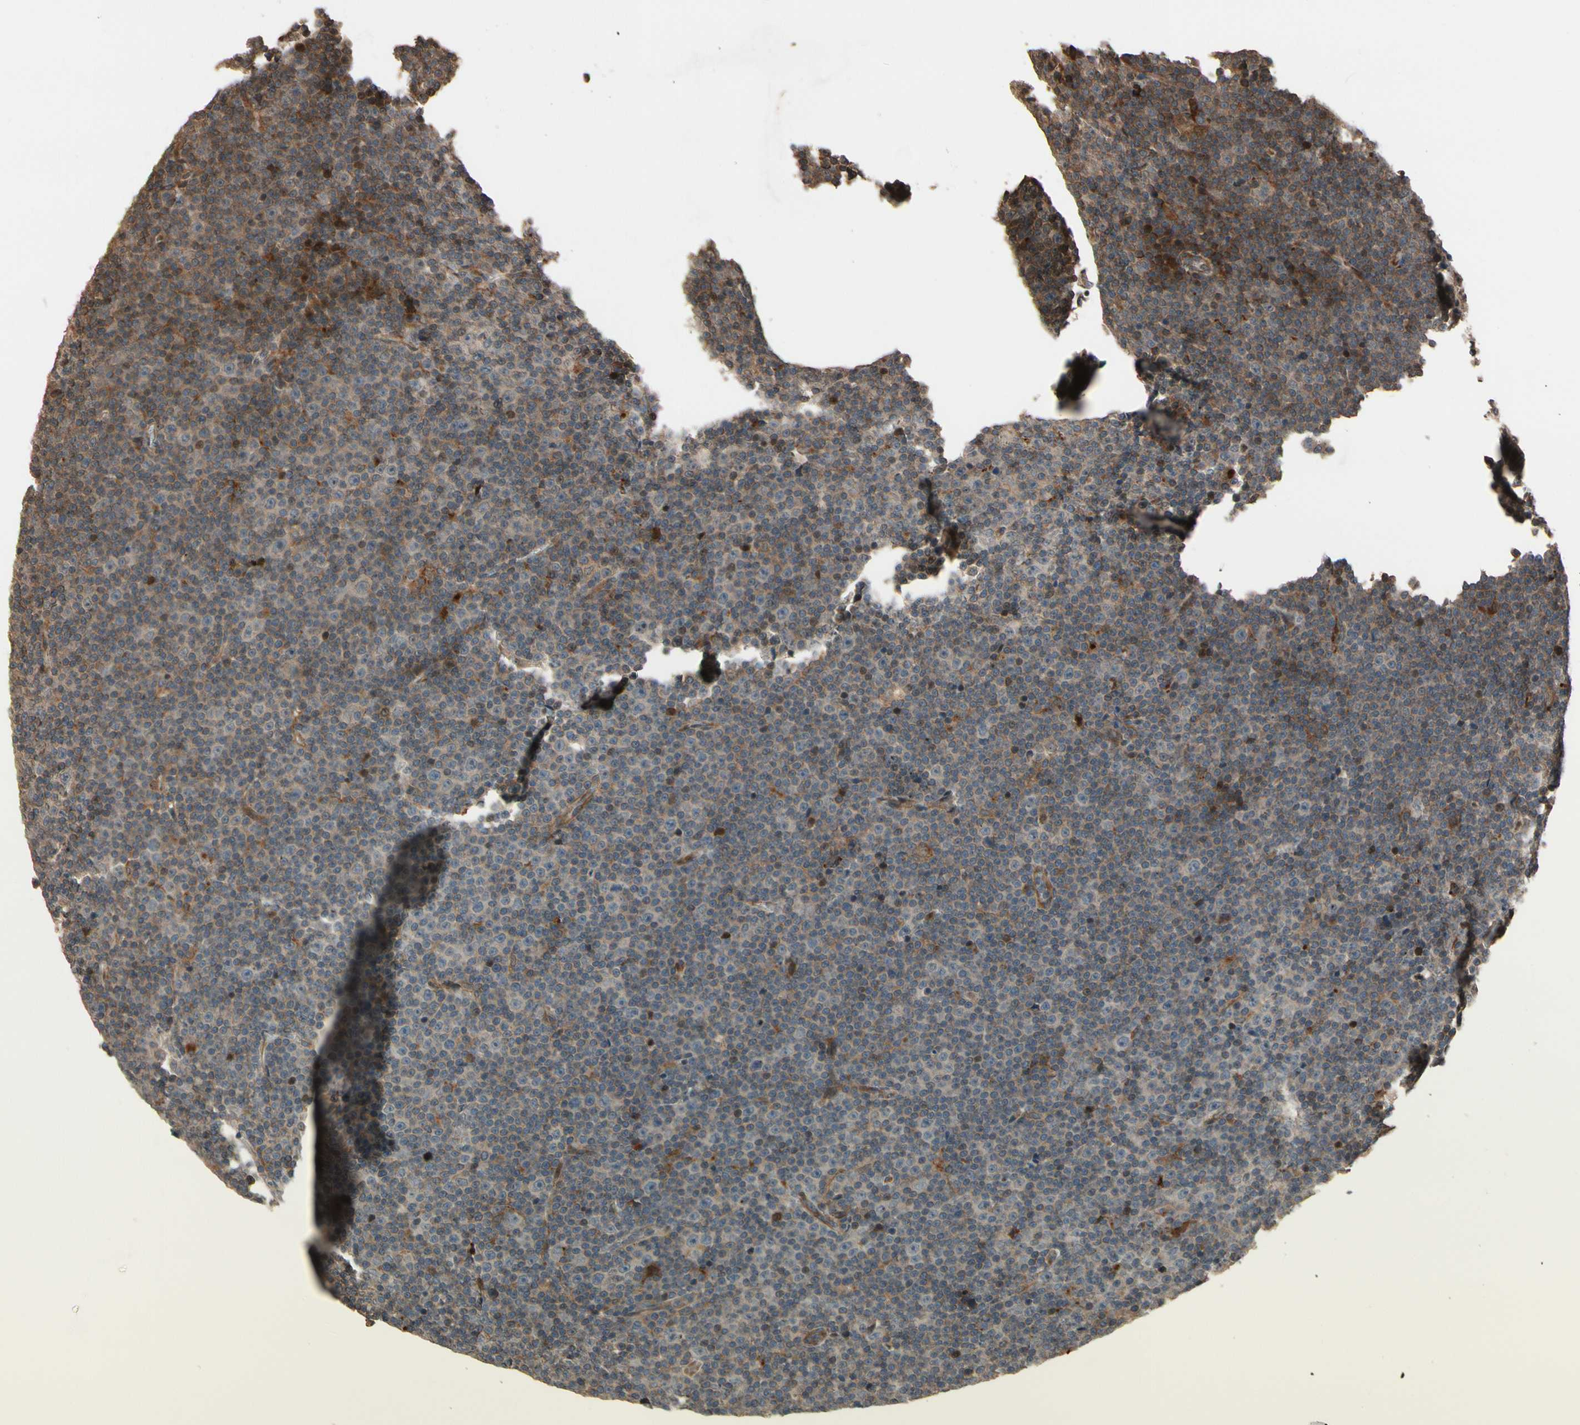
{"staining": {"intensity": "weak", "quantity": "<25%", "location": "cytoplasmic/membranous"}, "tissue": "lymphoma", "cell_type": "Tumor cells", "image_type": "cancer", "snomed": [{"axis": "morphology", "description": "Malignant lymphoma, non-Hodgkin's type, Low grade"}, {"axis": "topography", "description": "Lymph node"}], "caption": "Immunohistochemical staining of lymphoma displays no significant staining in tumor cells. (Stains: DAB IHC with hematoxylin counter stain, Microscopy: brightfield microscopy at high magnification).", "gene": "CSF1R", "patient": {"sex": "female", "age": 67}}